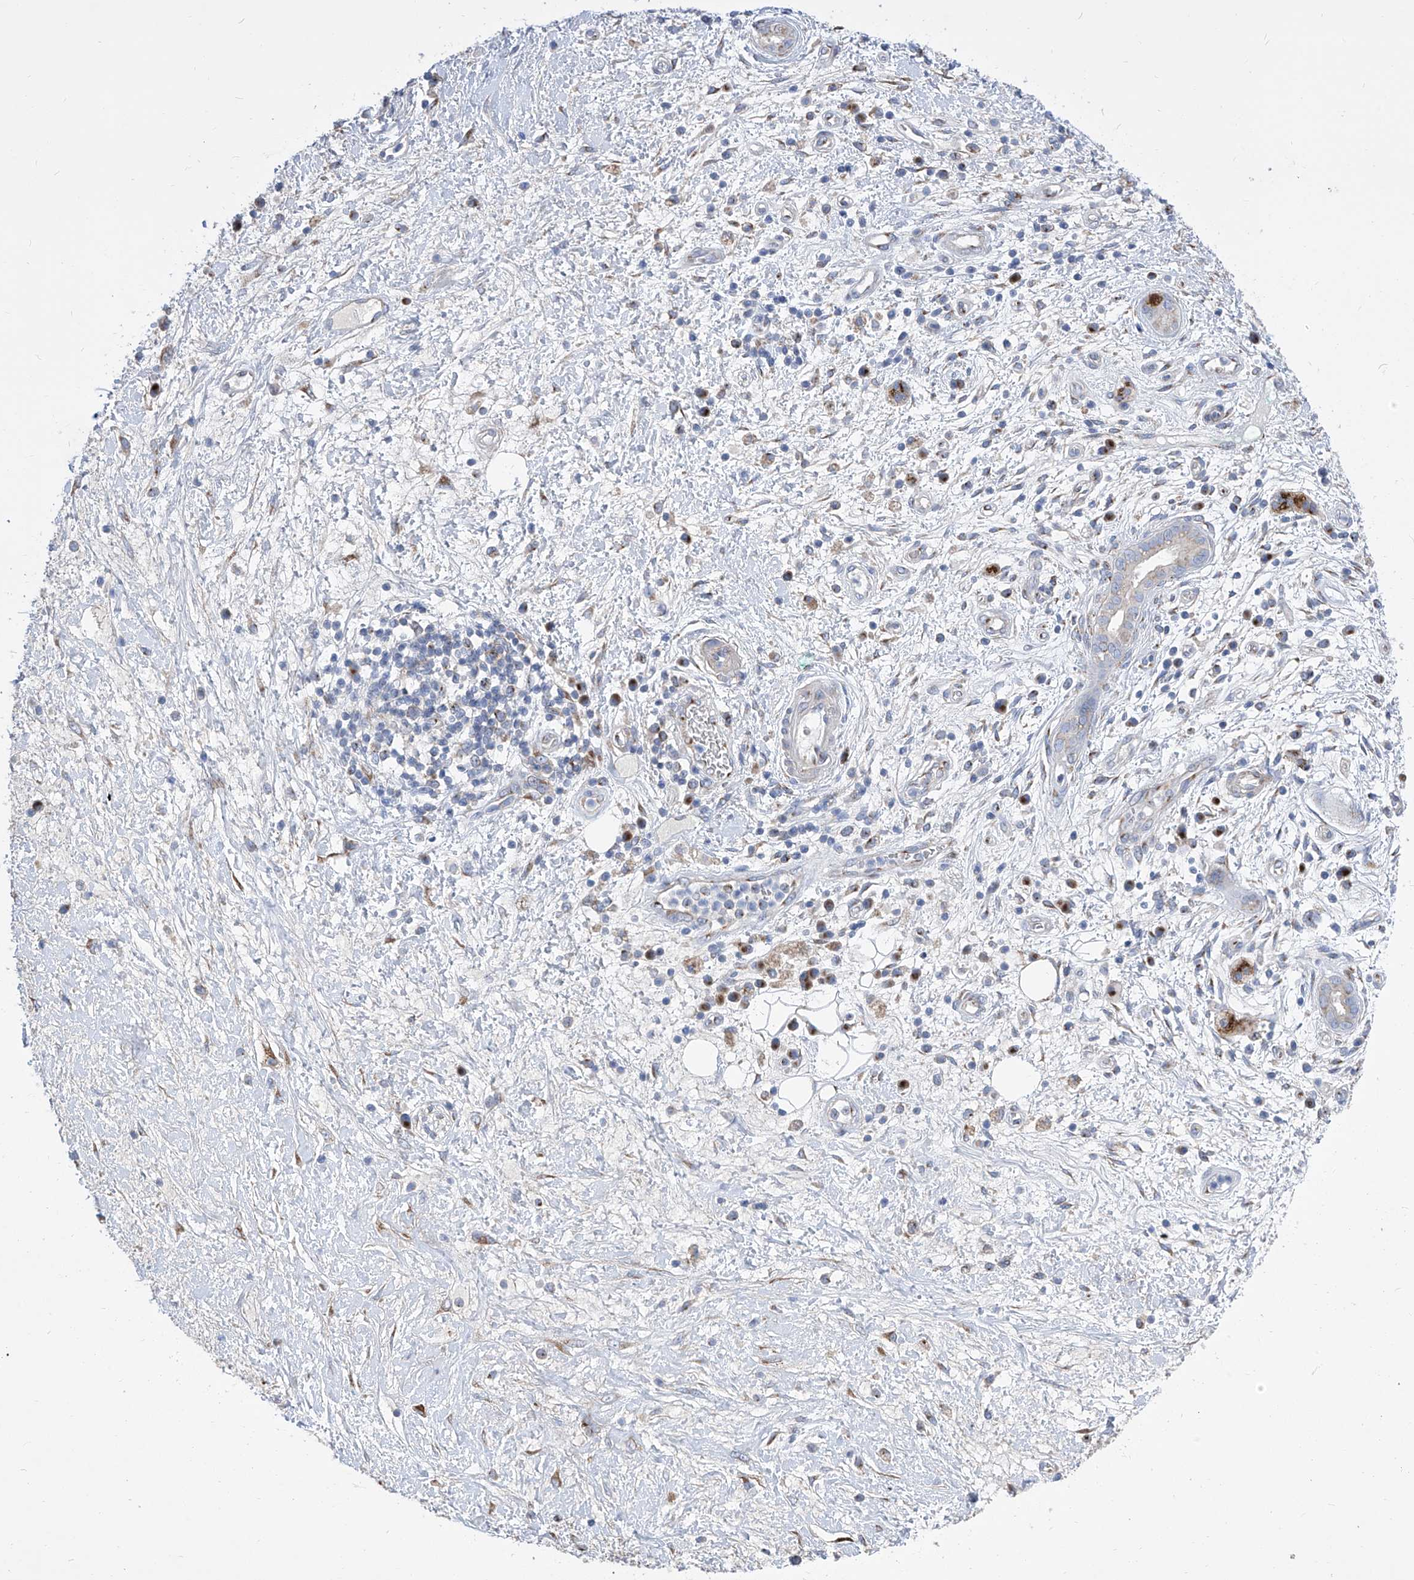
{"staining": {"intensity": "negative", "quantity": "none", "location": "none"}, "tissue": "pancreatic cancer", "cell_type": "Tumor cells", "image_type": "cancer", "snomed": [{"axis": "morphology", "description": "Adenocarcinoma, NOS"}, {"axis": "topography", "description": "Pancreas"}], "caption": "IHC image of human adenocarcinoma (pancreatic) stained for a protein (brown), which displays no positivity in tumor cells.", "gene": "TJAP1", "patient": {"sex": "male", "age": 78}}